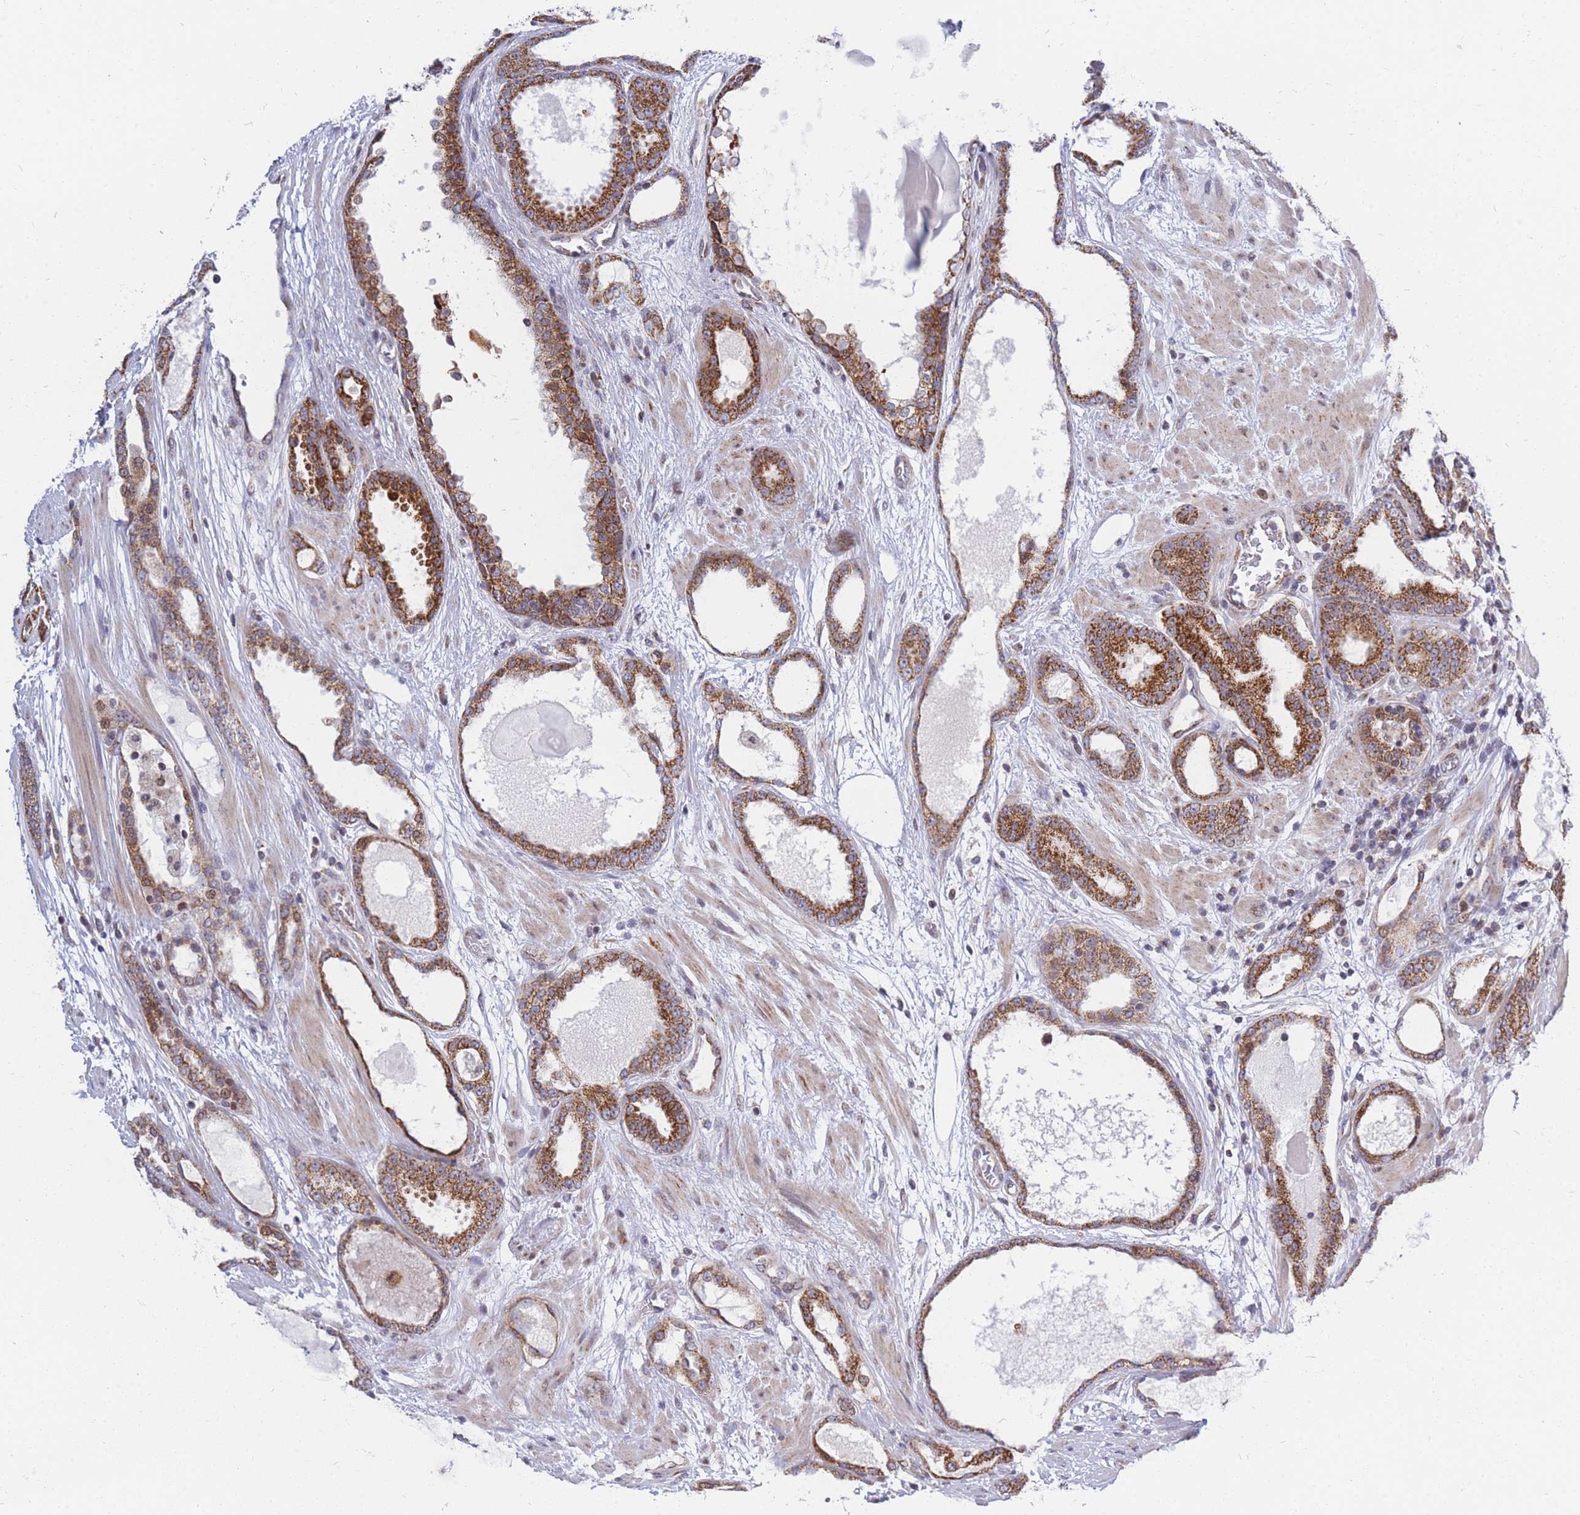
{"staining": {"intensity": "strong", "quantity": ">75%", "location": "cytoplasmic/membranous"}, "tissue": "prostate cancer", "cell_type": "Tumor cells", "image_type": "cancer", "snomed": [{"axis": "morphology", "description": "Adenocarcinoma, High grade"}, {"axis": "topography", "description": "Prostate"}], "caption": "DAB immunohistochemical staining of prostate cancer displays strong cytoplasmic/membranous protein positivity in approximately >75% of tumor cells.", "gene": "MOB4", "patient": {"sex": "male", "age": 60}}